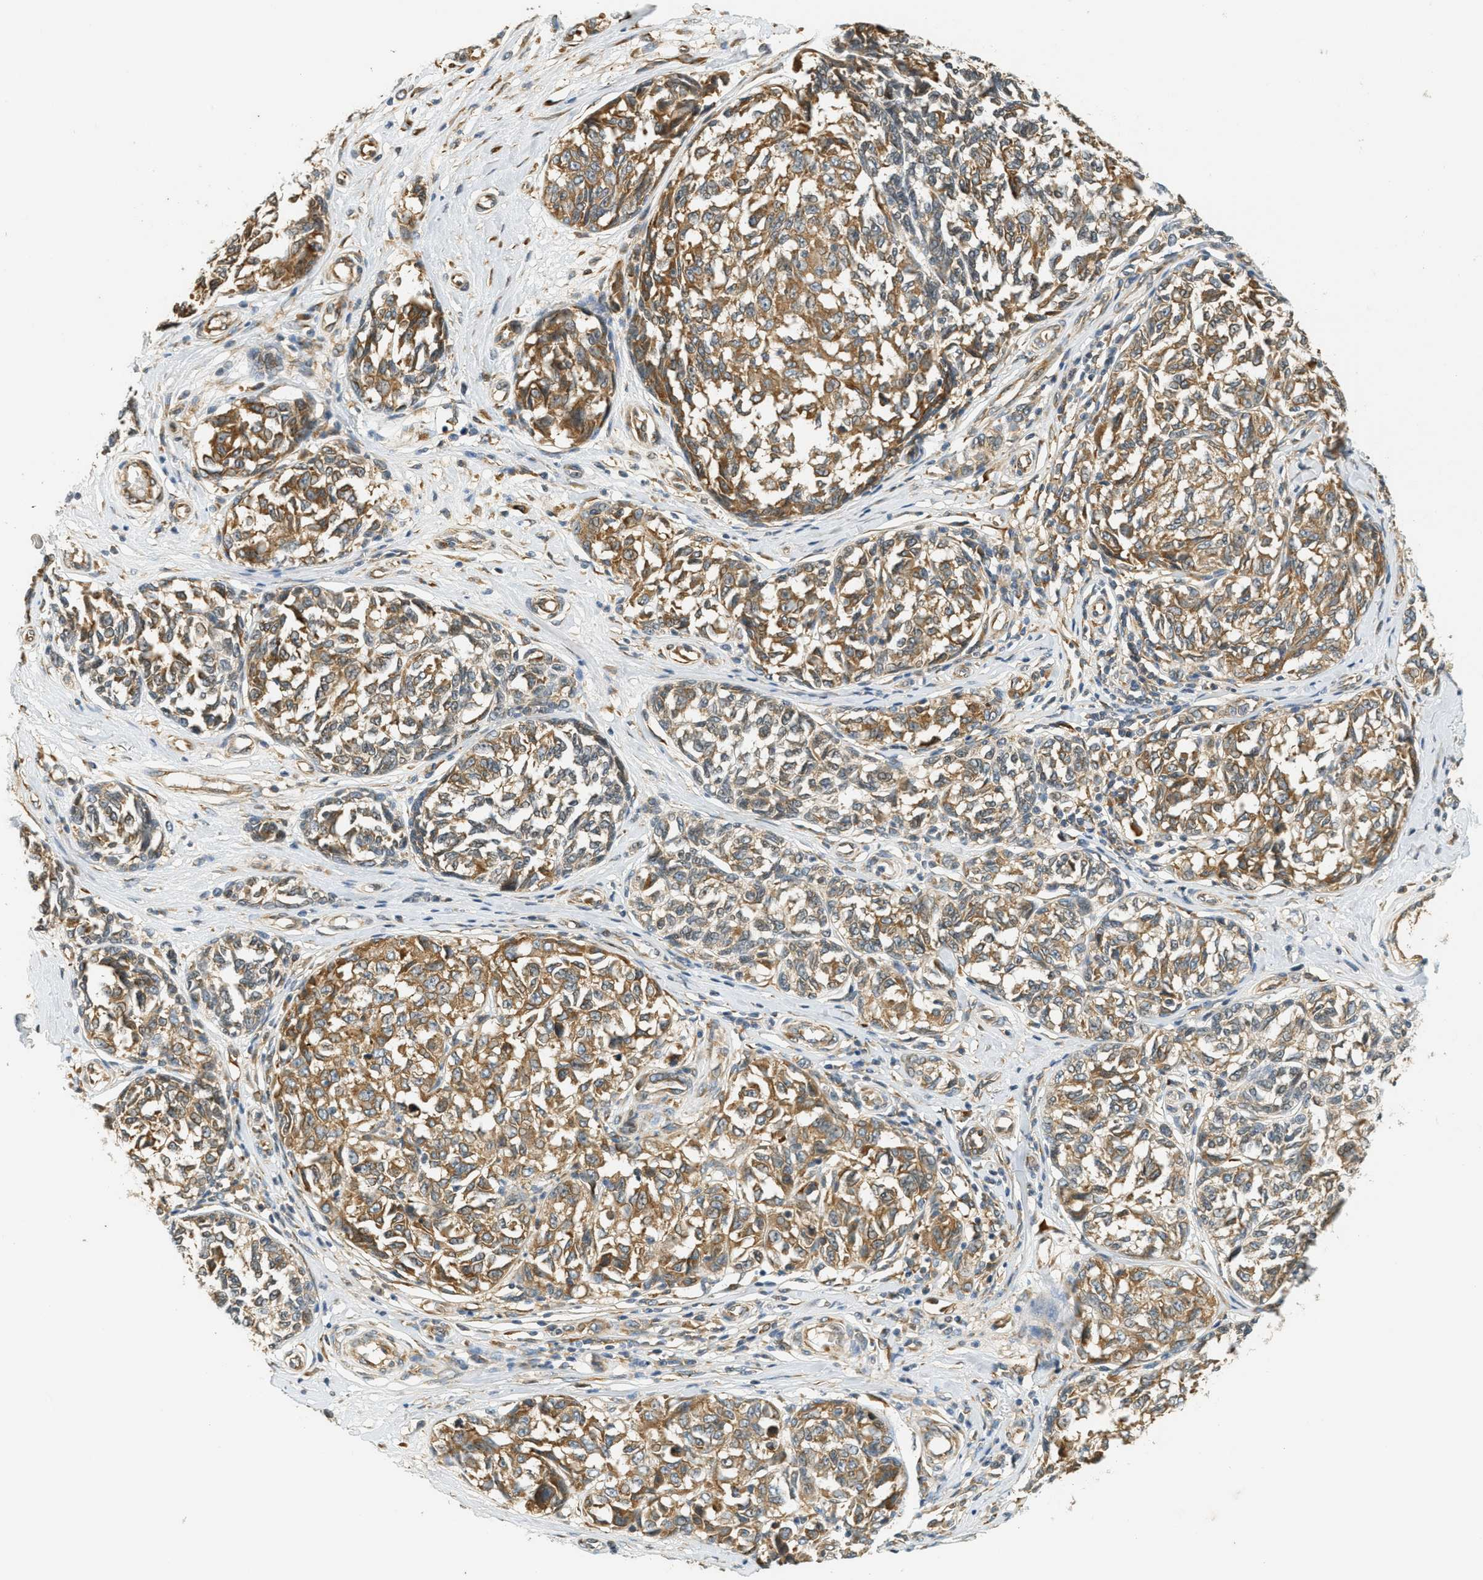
{"staining": {"intensity": "moderate", "quantity": ">75%", "location": "cytoplasmic/membranous"}, "tissue": "melanoma", "cell_type": "Tumor cells", "image_type": "cancer", "snomed": [{"axis": "morphology", "description": "Malignant melanoma, NOS"}, {"axis": "topography", "description": "Skin"}], "caption": "Tumor cells show medium levels of moderate cytoplasmic/membranous staining in about >75% of cells in malignant melanoma. Using DAB (brown) and hematoxylin (blue) stains, captured at high magnification using brightfield microscopy.", "gene": "PDK1", "patient": {"sex": "female", "age": 64}}